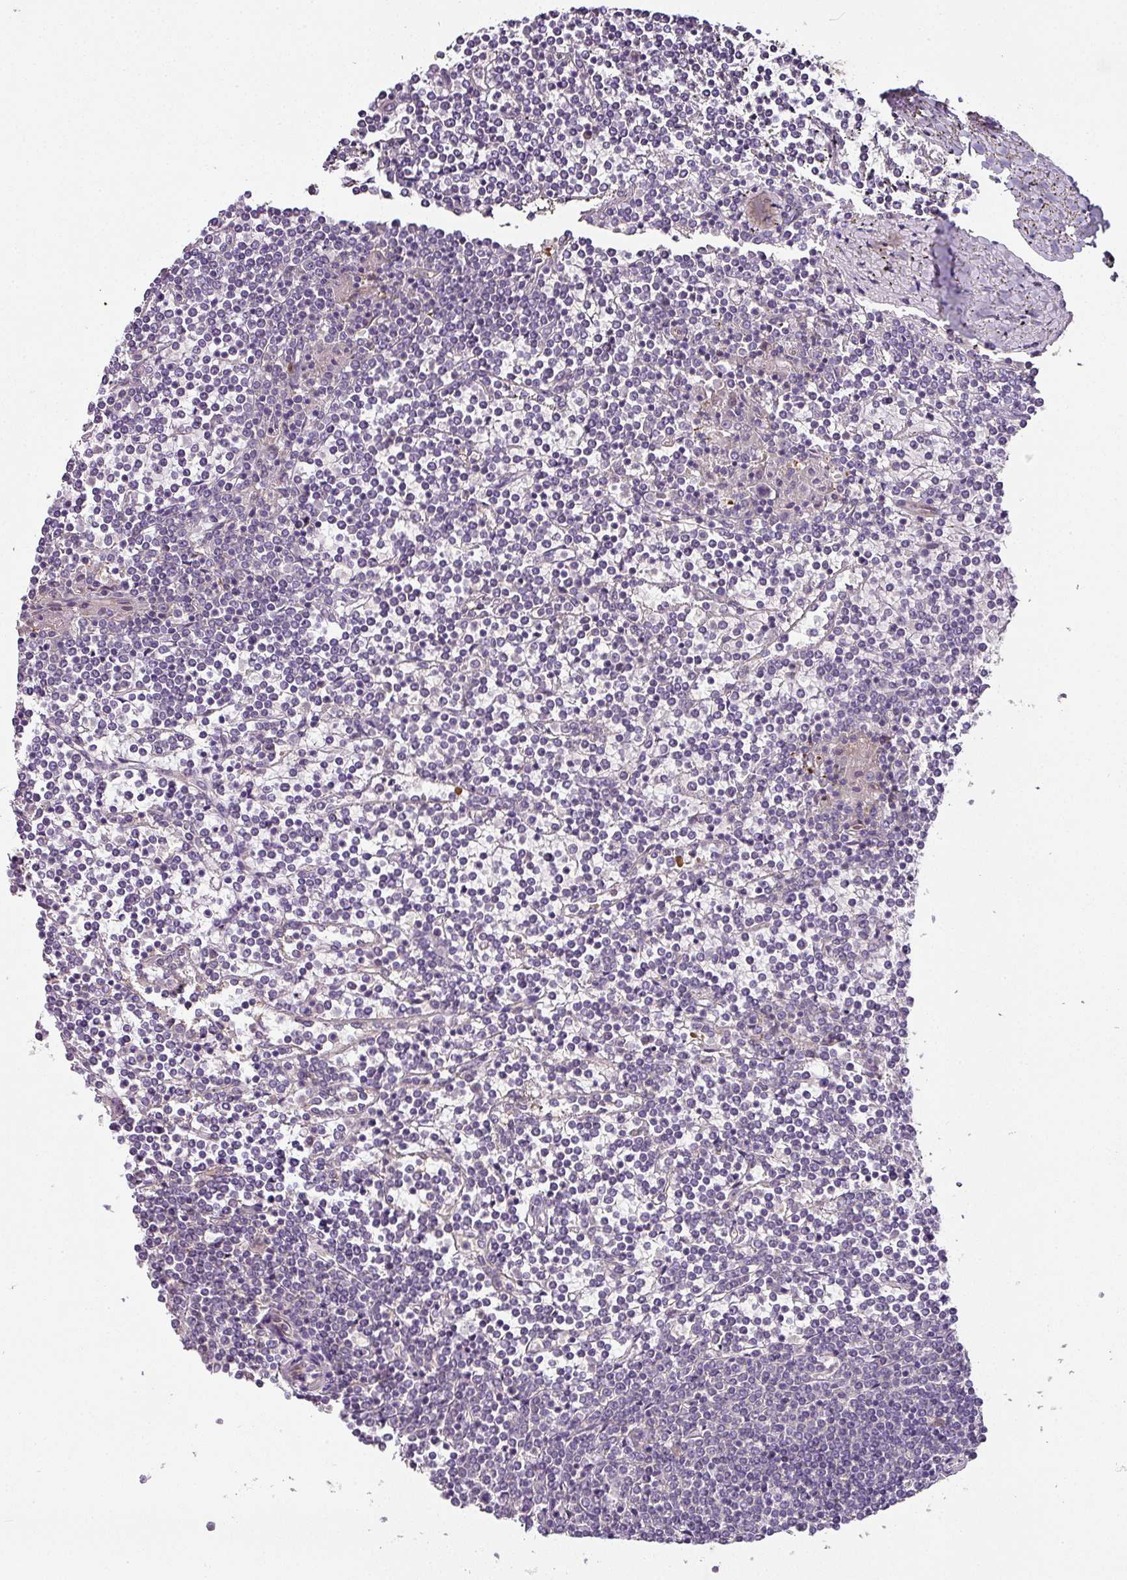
{"staining": {"intensity": "negative", "quantity": "none", "location": "none"}, "tissue": "lymphoma", "cell_type": "Tumor cells", "image_type": "cancer", "snomed": [{"axis": "morphology", "description": "Malignant lymphoma, non-Hodgkin's type, Low grade"}, {"axis": "topography", "description": "Spleen"}], "caption": "Low-grade malignant lymphoma, non-Hodgkin's type was stained to show a protein in brown. There is no significant expression in tumor cells.", "gene": "SKIC2", "patient": {"sex": "female", "age": 19}}